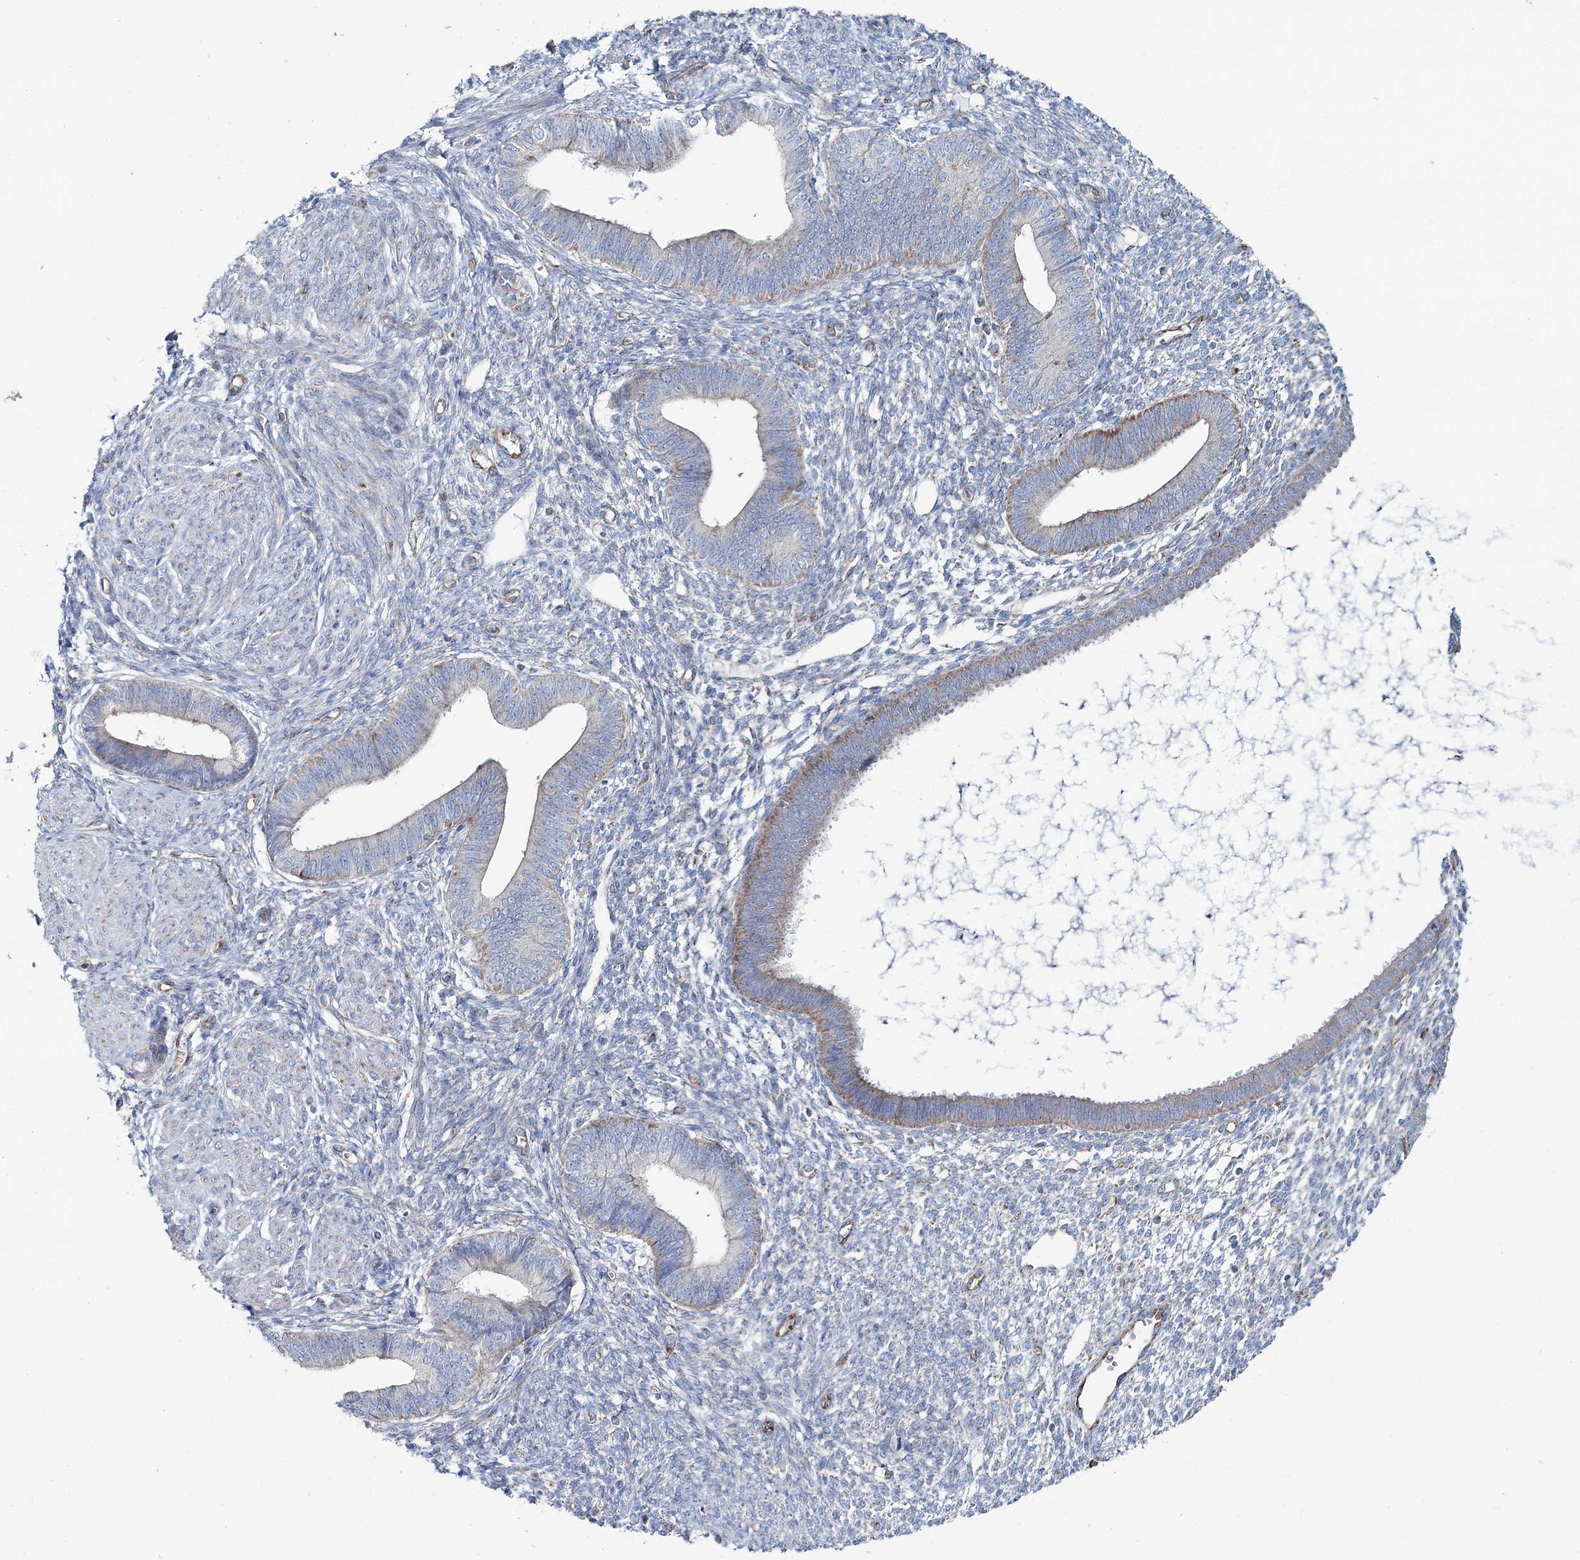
{"staining": {"intensity": "negative", "quantity": "none", "location": "none"}, "tissue": "endometrium", "cell_type": "Cells in endometrial stroma", "image_type": "normal", "snomed": [{"axis": "morphology", "description": "Normal tissue, NOS"}, {"axis": "topography", "description": "Endometrium"}], "caption": "IHC image of normal endometrium: endometrium stained with DAB exhibits no significant protein expression in cells in endometrial stroma. Brightfield microscopy of IHC stained with DAB (brown) and hematoxylin (blue), captured at high magnification.", "gene": "ARHGAP6", "patient": {"sex": "female", "age": 46}}